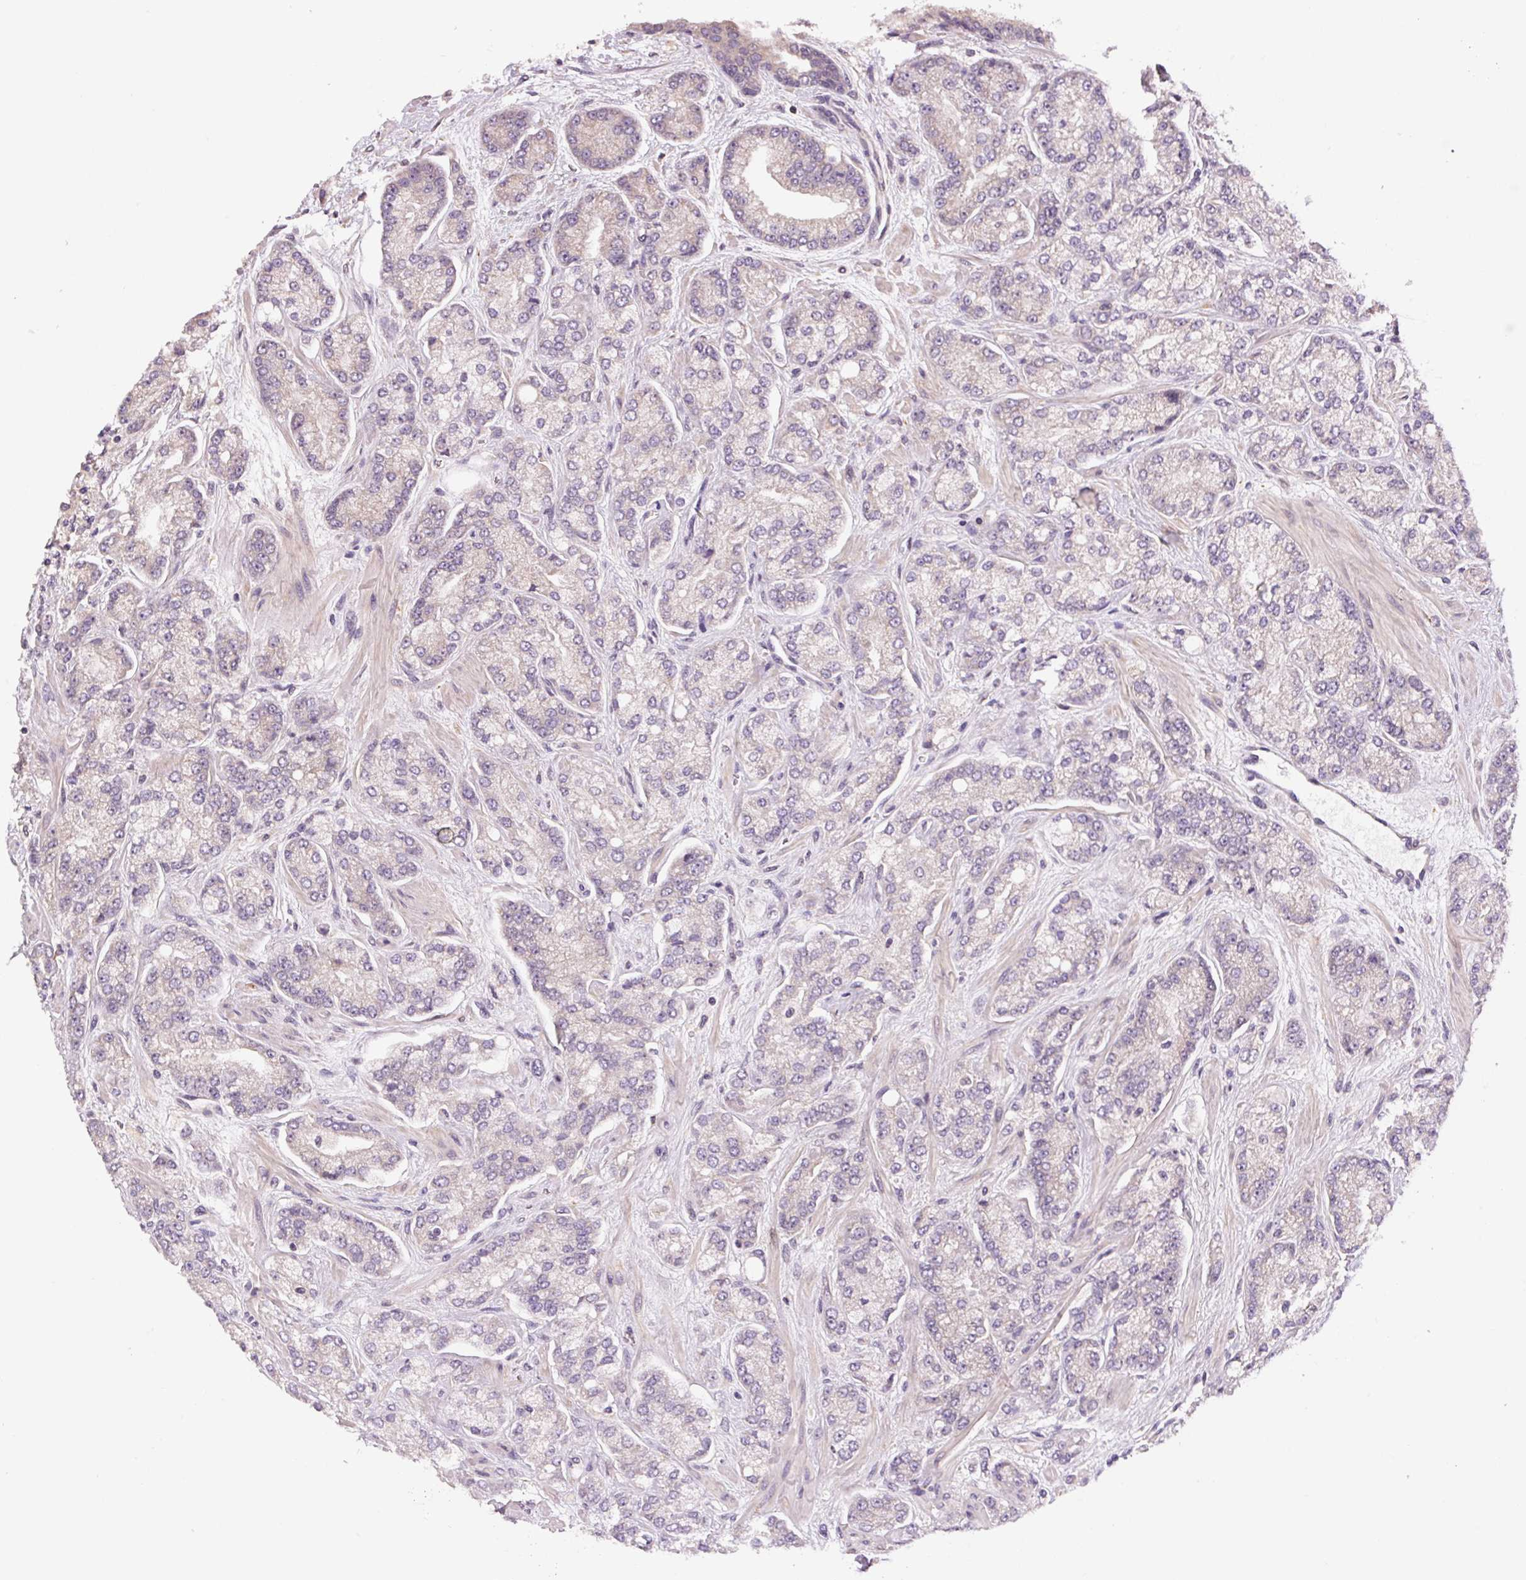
{"staining": {"intensity": "negative", "quantity": "none", "location": "none"}, "tissue": "prostate cancer", "cell_type": "Tumor cells", "image_type": "cancer", "snomed": [{"axis": "morphology", "description": "Adenocarcinoma, High grade"}, {"axis": "topography", "description": "Prostate"}], "caption": "The photomicrograph demonstrates no significant expression in tumor cells of prostate cancer.", "gene": "TMEM151B", "patient": {"sex": "male", "age": 68}}